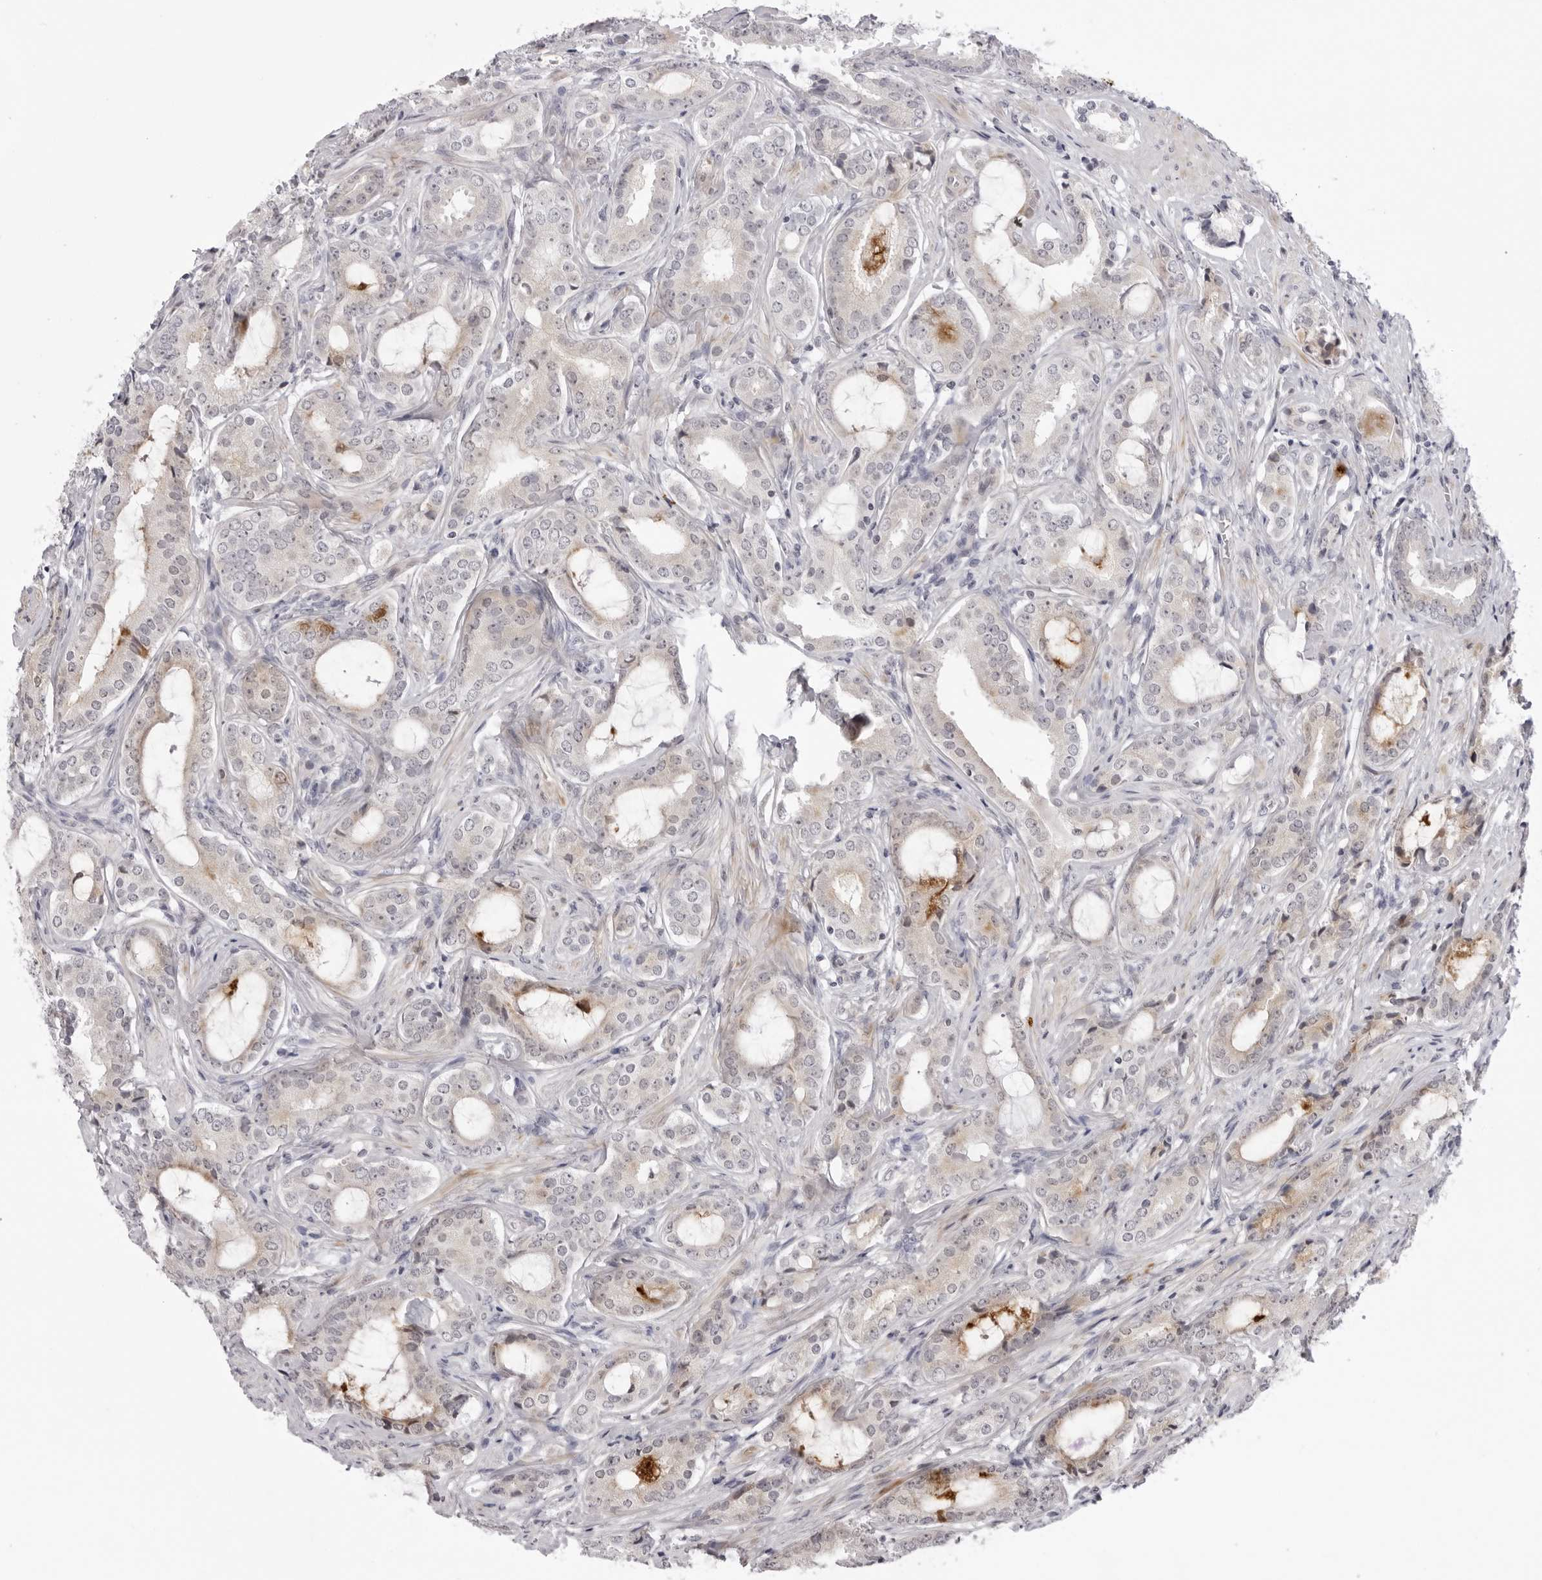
{"staining": {"intensity": "negative", "quantity": "none", "location": "none"}, "tissue": "prostate cancer", "cell_type": "Tumor cells", "image_type": "cancer", "snomed": [{"axis": "morphology", "description": "Adenocarcinoma, High grade"}, {"axis": "topography", "description": "Prostate"}], "caption": "Immunohistochemistry (IHC) of human prostate adenocarcinoma (high-grade) exhibits no positivity in tumor cells.", "gene": "SUGCT", "patient": {"sex": "male", "age": 73}}